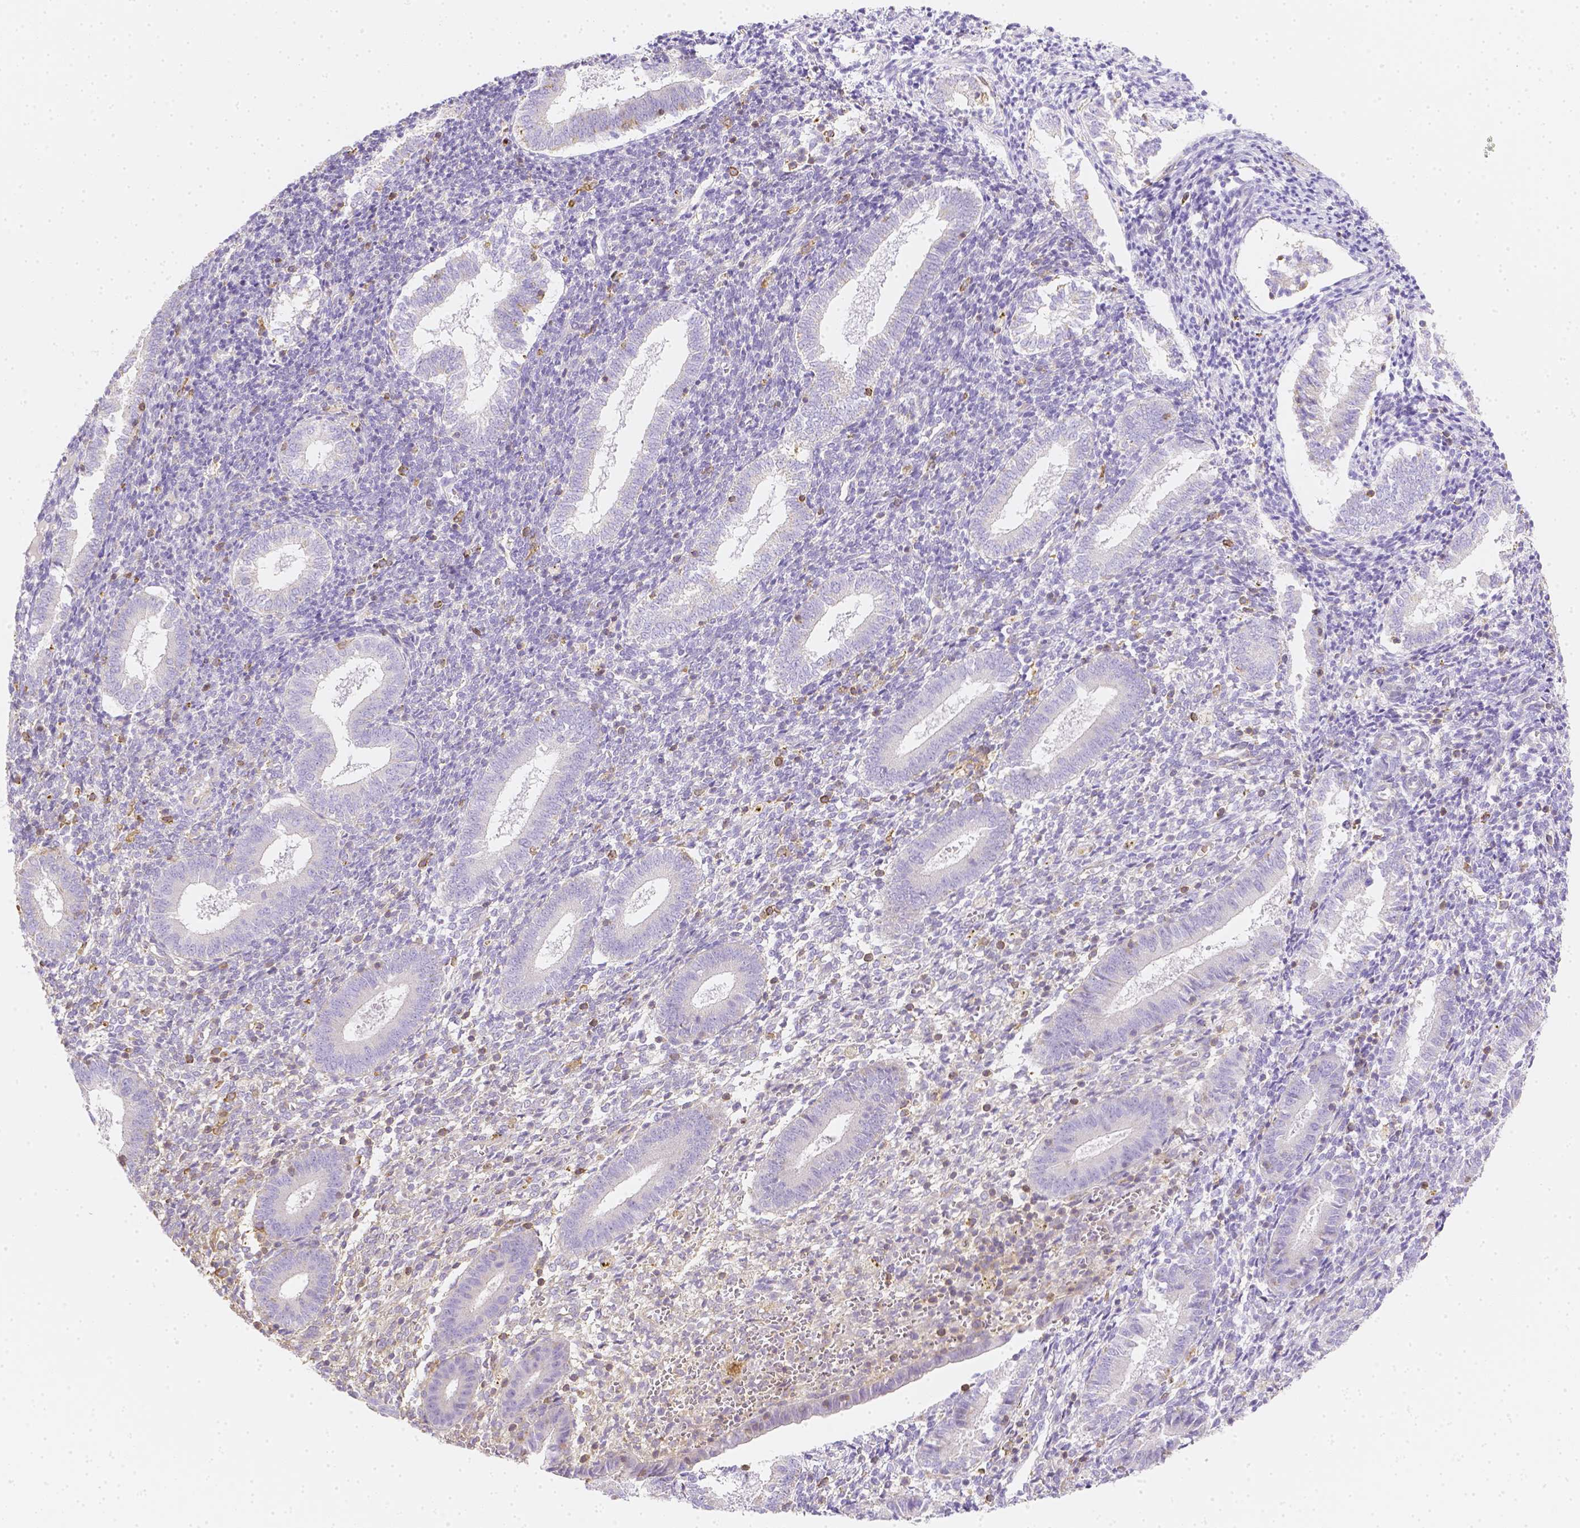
{"staining": {"intensity": "weak", "quantity": "<25%", "location": "cytoplasmic/membranous"}, "tissue": "endometrium", "cell_type": "Cells in endometrial stroma", "image_type": "normal", "snomed": [{"axis": "morphology", "description": "Normal tissue, NOS"}, {"axis": "topography", "description": "Endometrium"}], "caption": "Immunohistochemistry photomicrograph of normal endometrium: human endometrium stained with DAB demonstrates no significant protein positivity in cells in endometrial stroma.", "gene": "ASAH2B", "patient": {"sex": "female", "age": 25}}